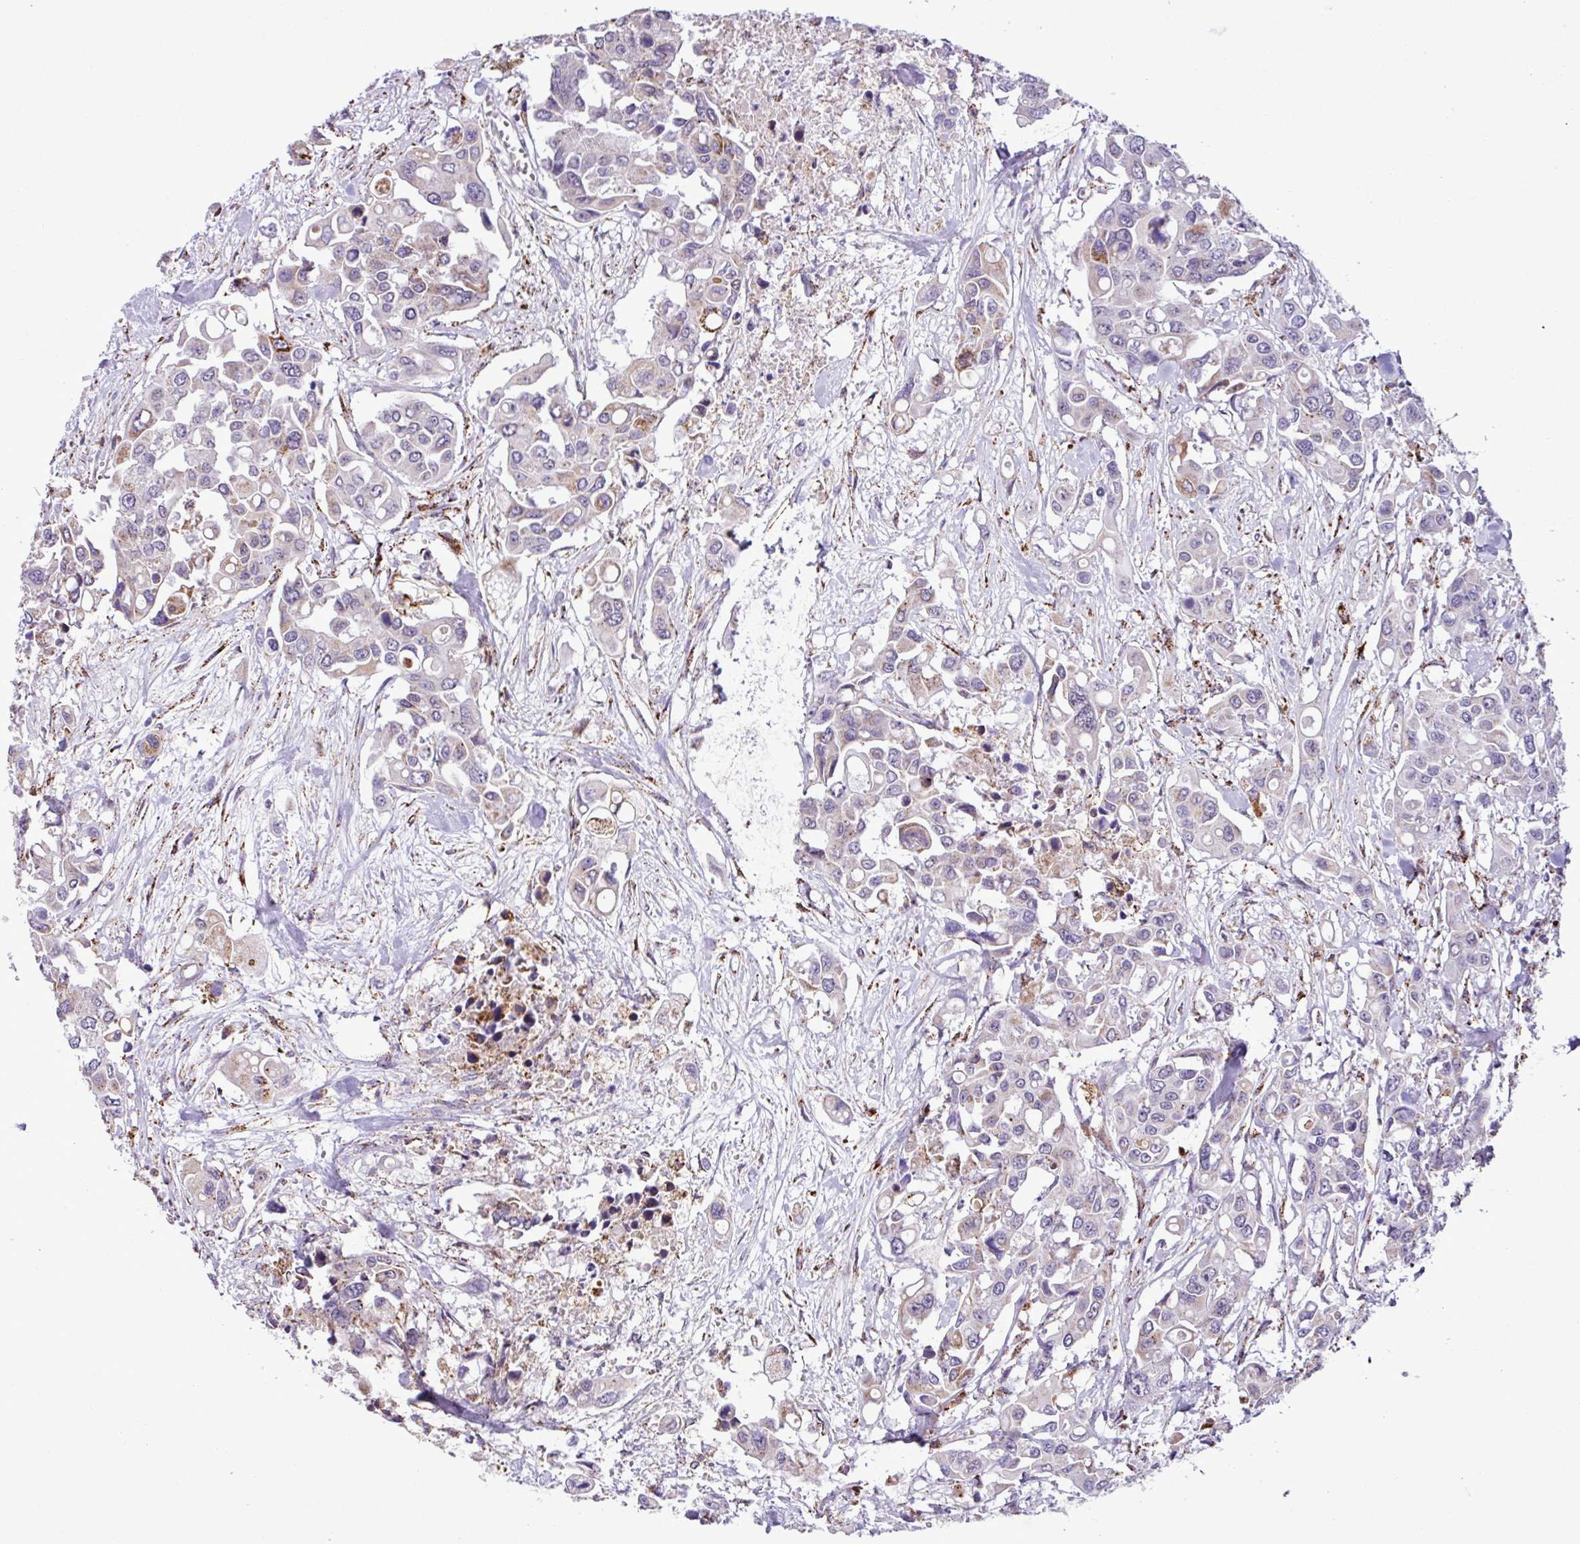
{"staining": {"intensity": "negative", "quantity": "none", "location": "none"}, "tissue": "colorectal cancer", "cell_type": "Tumor cells", "image_type": "cancer", "snomed": [{"axis": "morphology", "description": "Adenocarcinoma, NOS"}, {"axis": "topography", "description": "Colon"}], "caption": "A high-resolution image shows immunohistochemistry (IHC) staining of adenocarcinoma (colorectal), which reveals no significant positivity in tumor cells. (DAB (3,3'-diaminobenzidine) IHC with hematoxylin counter stain).", "gene": "SGPP1", "patient": {"sex": "male", "age": 77}}